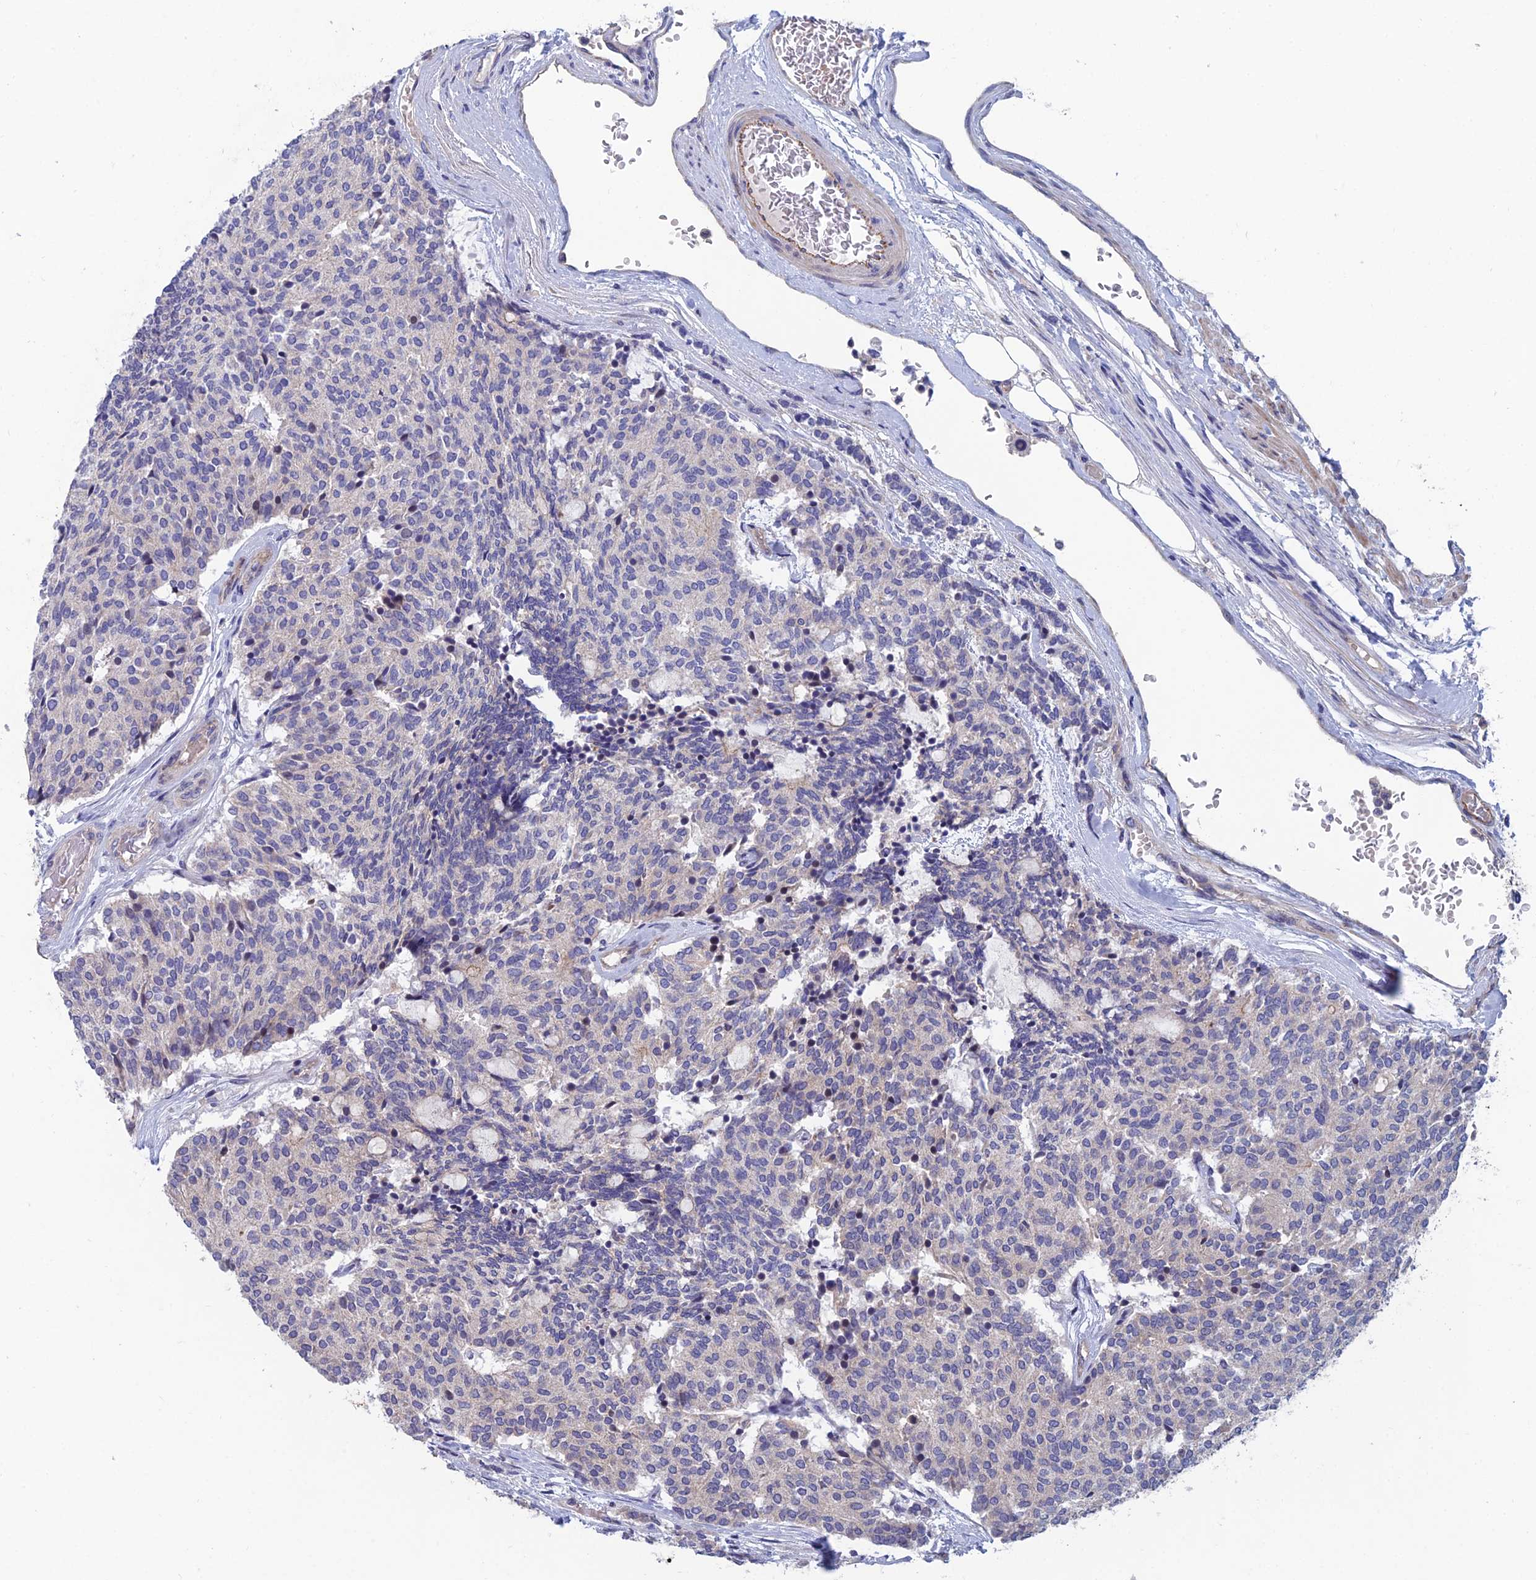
{"staining": {"intensity": "negative", "quantity": "none", "location": "none"}, "tissue": "carcinoid", "cell_type": "Tumor cells", "image_type": "cancer", "snomed": [{"axis": "morphology", "description": "Carcinoid, malignant, NOS"}, {"axis": "topography", "description": "Pancreas"}], "caption": "Tumor cells show no significant expression in carcinoid.", "gene": "USP37", "patient": {"sex": "female", "age": 54}}